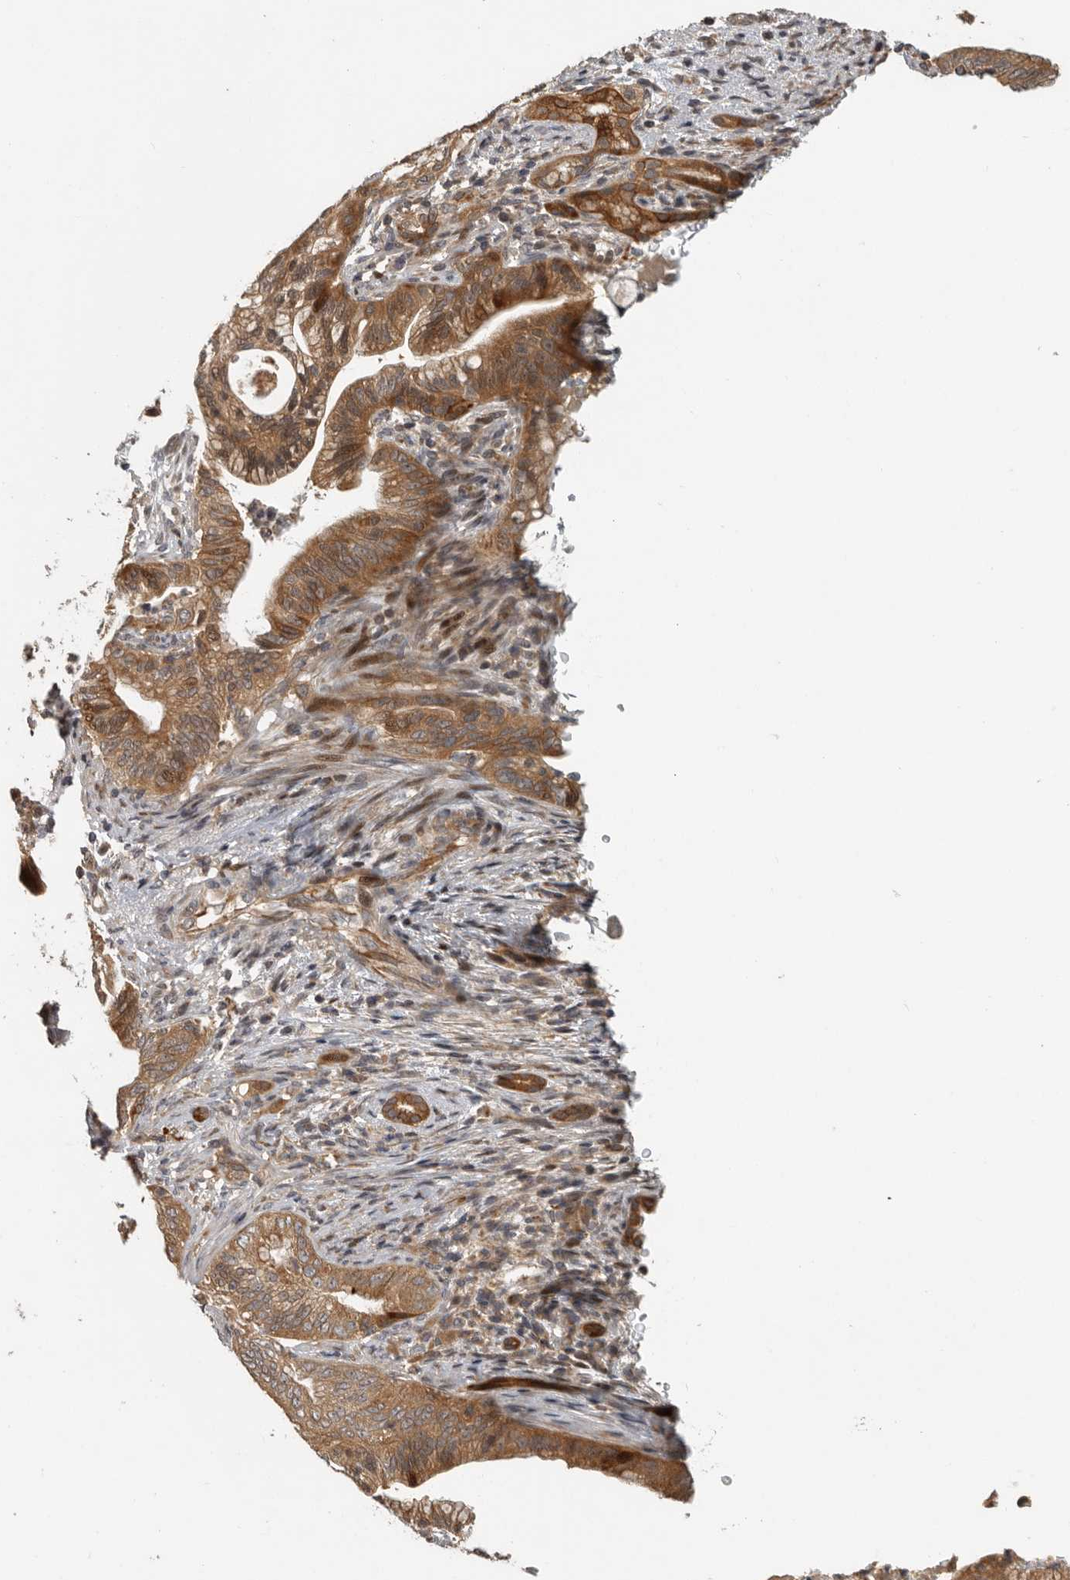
{"staining": {"intensity": "moderate", "quantity": ">75%", "location": "cytoplasmic/membranous"}, "tissue": "pancreatic cancer", "cell_type": "Tumor cells", "image_type": "cancer", "snomed": [{"axis": "morphology", "description": "Adenocarcinoma, NOS"}, {"axis": "topography", "description": "Pancreas"}], "caption": "This micrograph displays immunohistochemistry staining of human adenocarcinoma (pancreatic), with medium moderate cytoplasmic/membranous staining in about >75% of tumor cells.", "gene": "SWT1", "patient": {"sex": "male", "age": 58}}